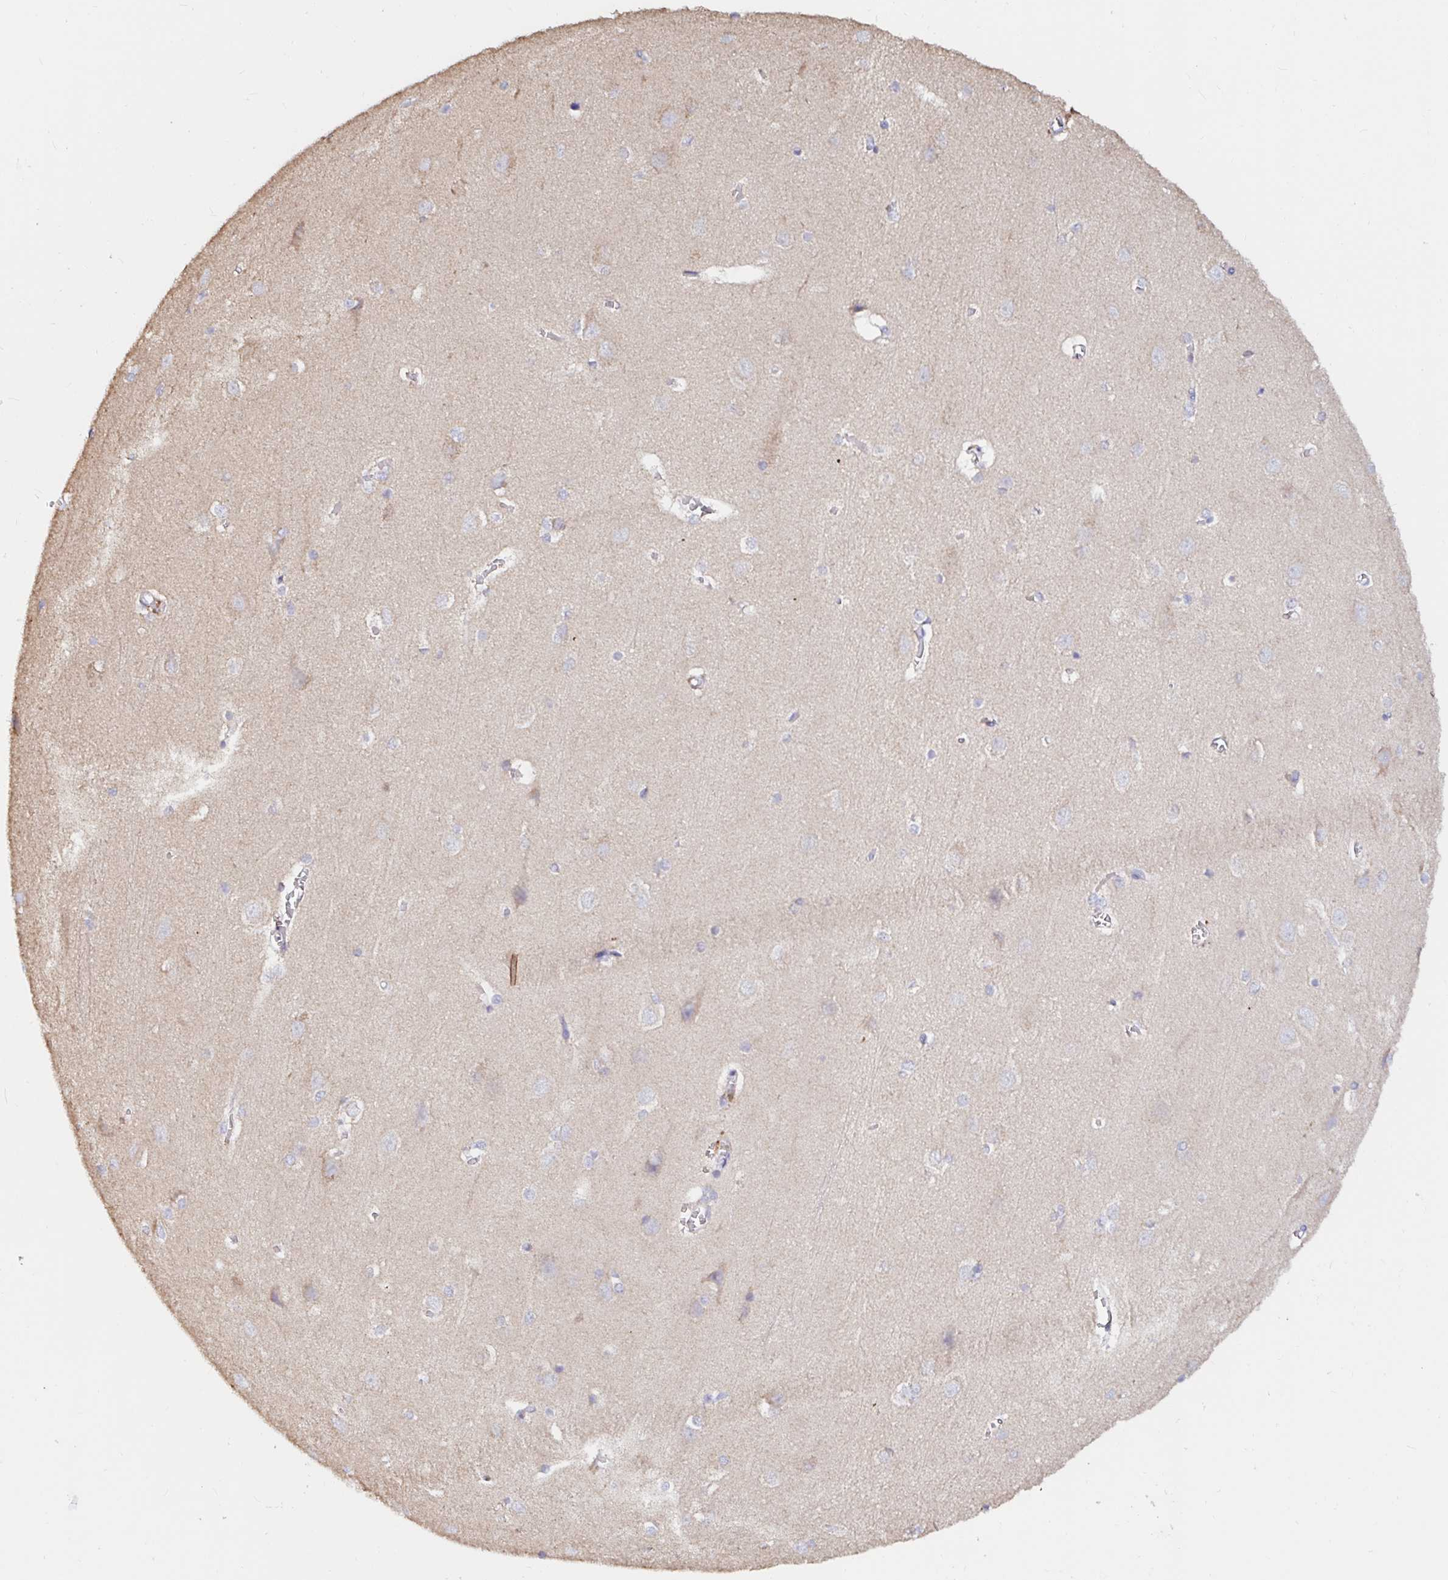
{"staining": {"intensity": "negative", "quantity": "none", "location": "none"}, "tissue": "cerebral cortex", "cell_type": "Endothelial cells", "image_type": "normal", "snomed": [{"axis": "morphology", "description": "Normal tissue, NOS"}, {"axis": "topography", "description": "Cerebral cortex"}], "caption": "Photomicrograph shows no protein positivity in endothelial cells of benign cerebral cortex.", "gene": "MSR1", "patient": {"sex": "male", "age": 37}}